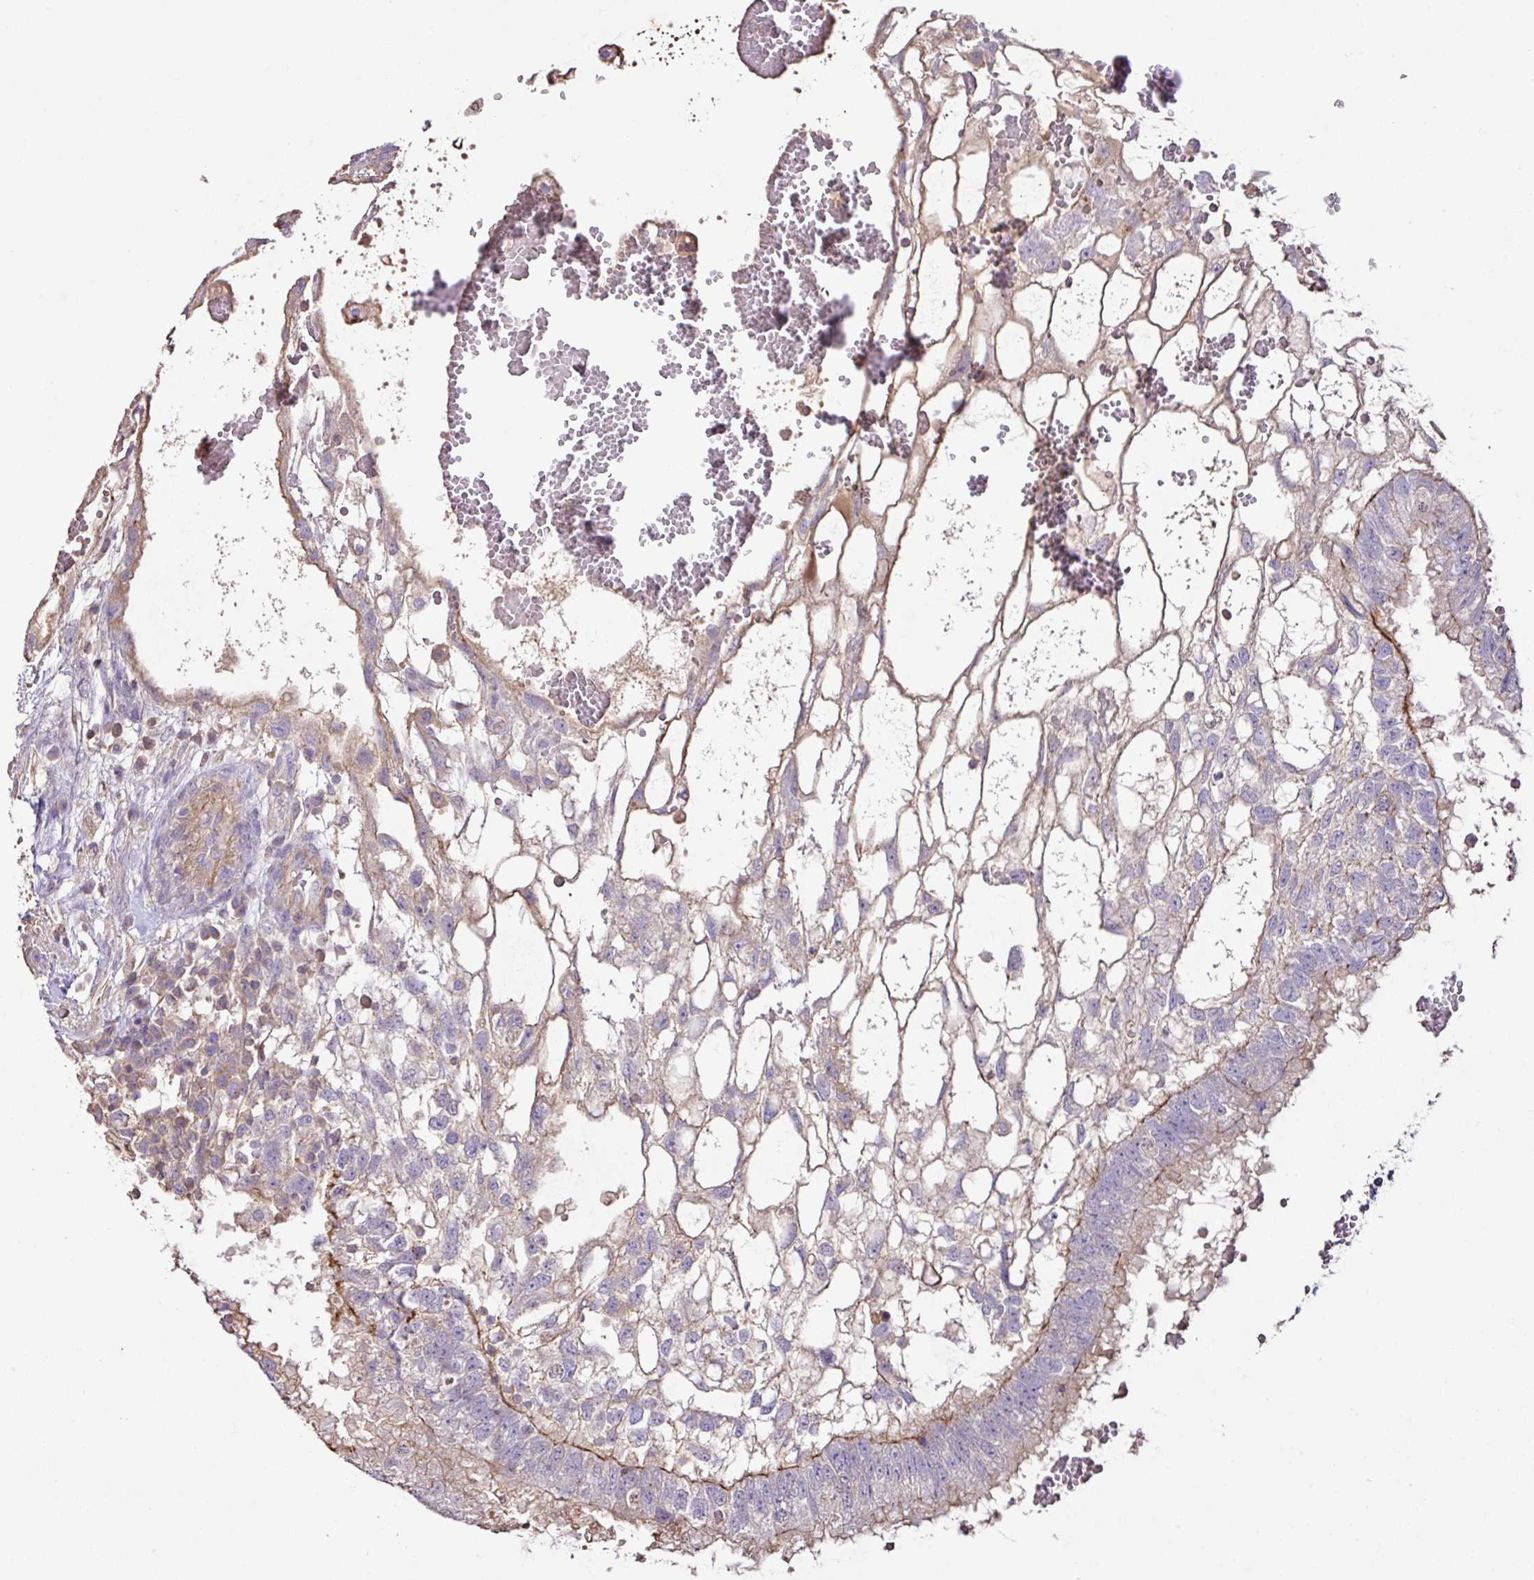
{"staining": {"intensity": "moderate", "quantity": "<25%", "location": "cytoplasmic/membranous"}, "tissue": "testis cancer", "cell_type": "Tumor cells", "image_type": "cancer", "snomed": [{"axis": "morphology", "description": "Normal tissue, NOS"}, {"axis": "morphology", "description": "Carcinoma, Embryonal, NOS"}, {"axis": "topography", "description": "Testis"}], "caption": "Protein expression analysis of testis cancer exhibits moderate cytoplasmic/membranous expression in approximately <25% of tumor cells.", "gene": "AGR3", "patient": {"sex": "male", "age": 32}}